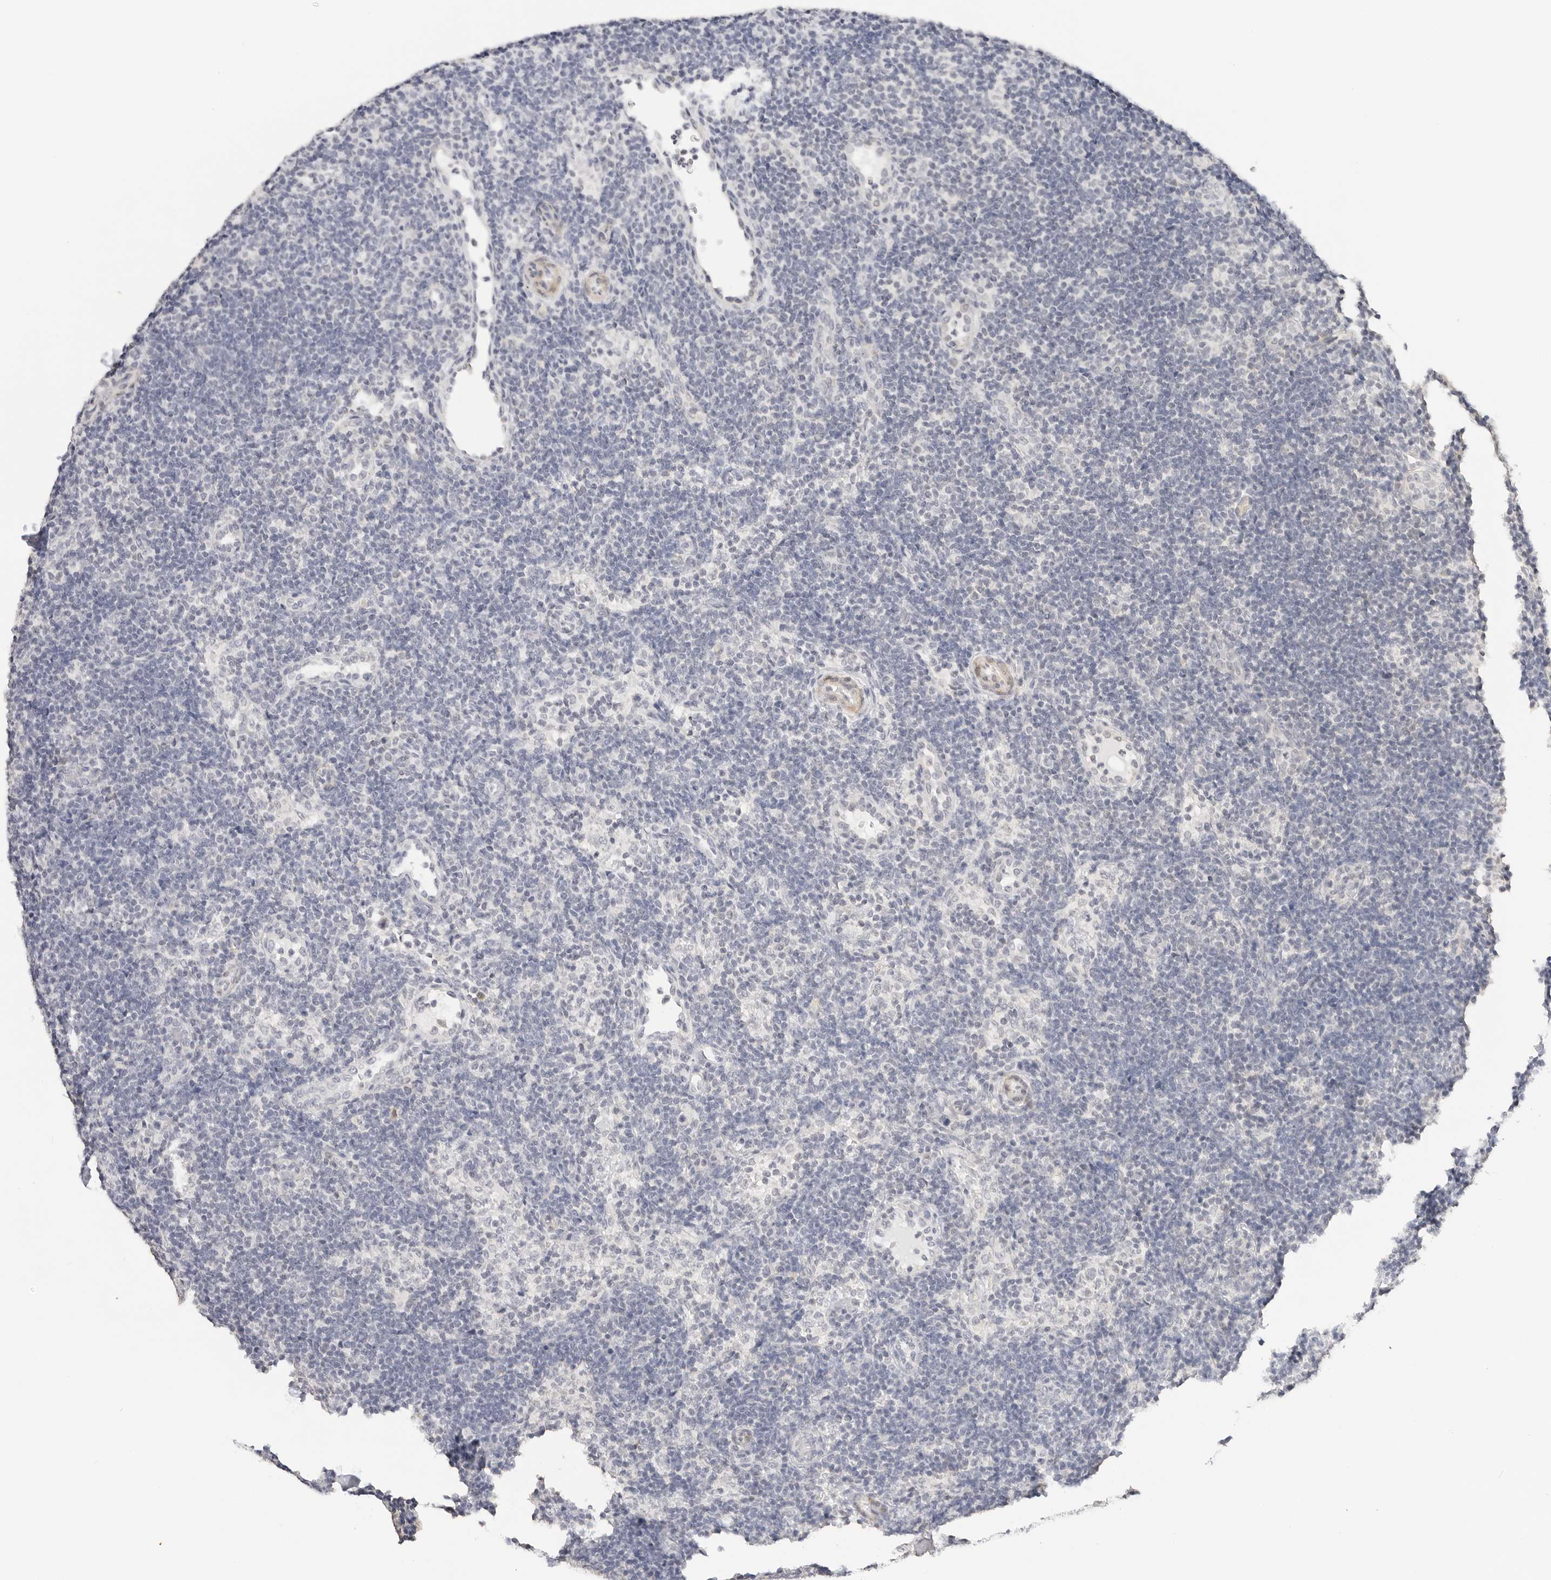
{"staining": {"intensity": "negative", "quantity": "none", "location": "none"}, "tissue": "lymph node", "cell_type": "Germinal center cells", "image_type": "normal", "snomed": [{"axis": "morphology", "description": "Normal tissue, NOS"}, {"axis": "topography", "description": "Lymph node"}], "caption": "Micrograph shows no protein expression in germinal center cells of unremarkable lymph node.", "gene": "PCDH19", "patient": {"sex": "female", "age": 22}}